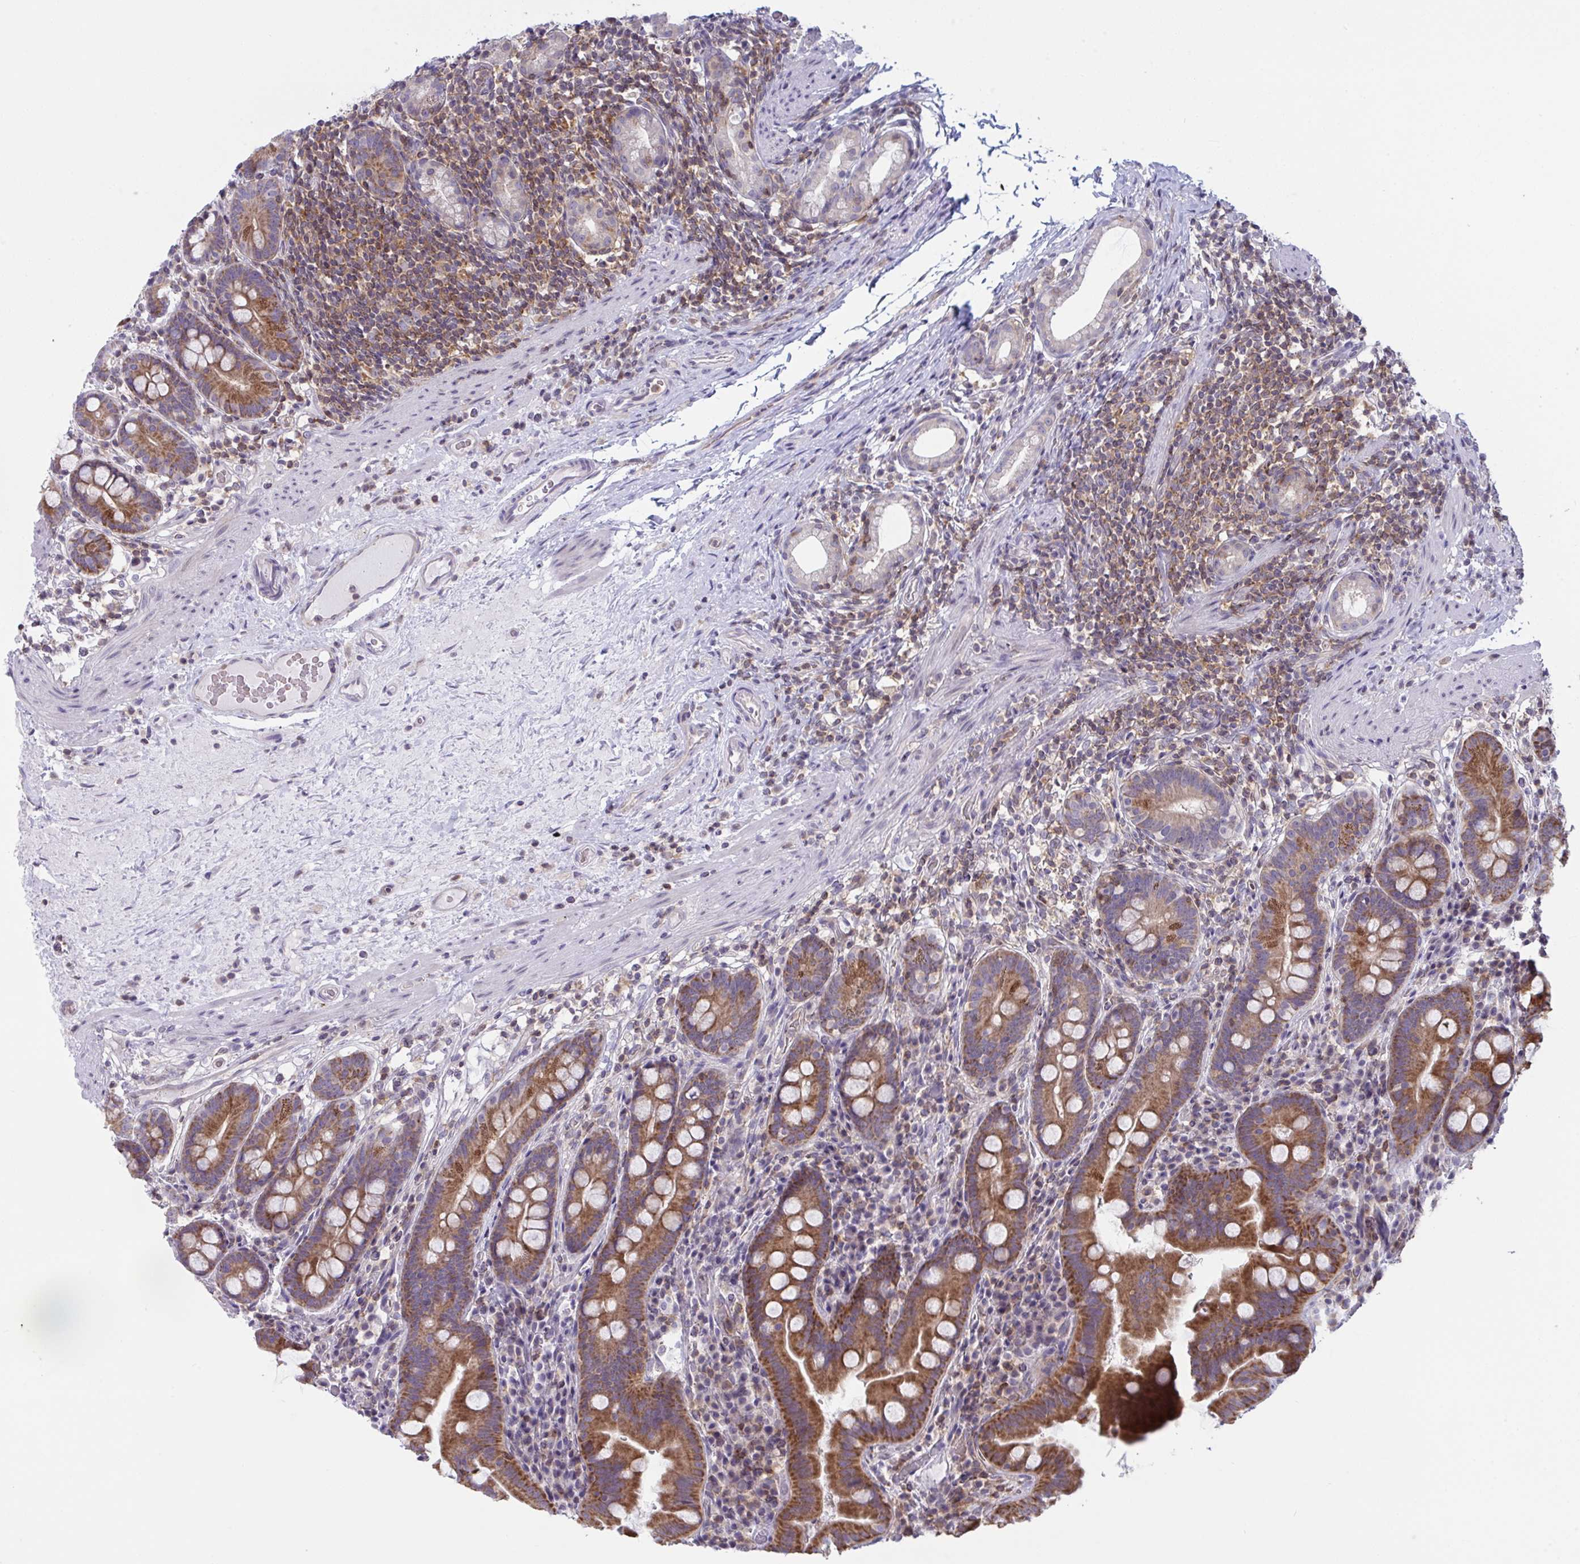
{"staining": {"intensity": "strong", "quantity": ">75%", "location": "cytoplasmic/membranous"}, "tissue": "small intestine", "cell_type": "Glandular cells", "image_type": "normal", "snomed": [{"axis": "morphology", "description": "Normal tissue, NOS"}, {"axis": "topography", "description": "Small intestine"}], "caption": "Small intestine was stained to show a protein in brown. There is high levels of strong cytoplasmic/membranous staining in about >75% of glandular cells.", "gene": "TANK", "patient": {"sex": "male", "age": 26}}